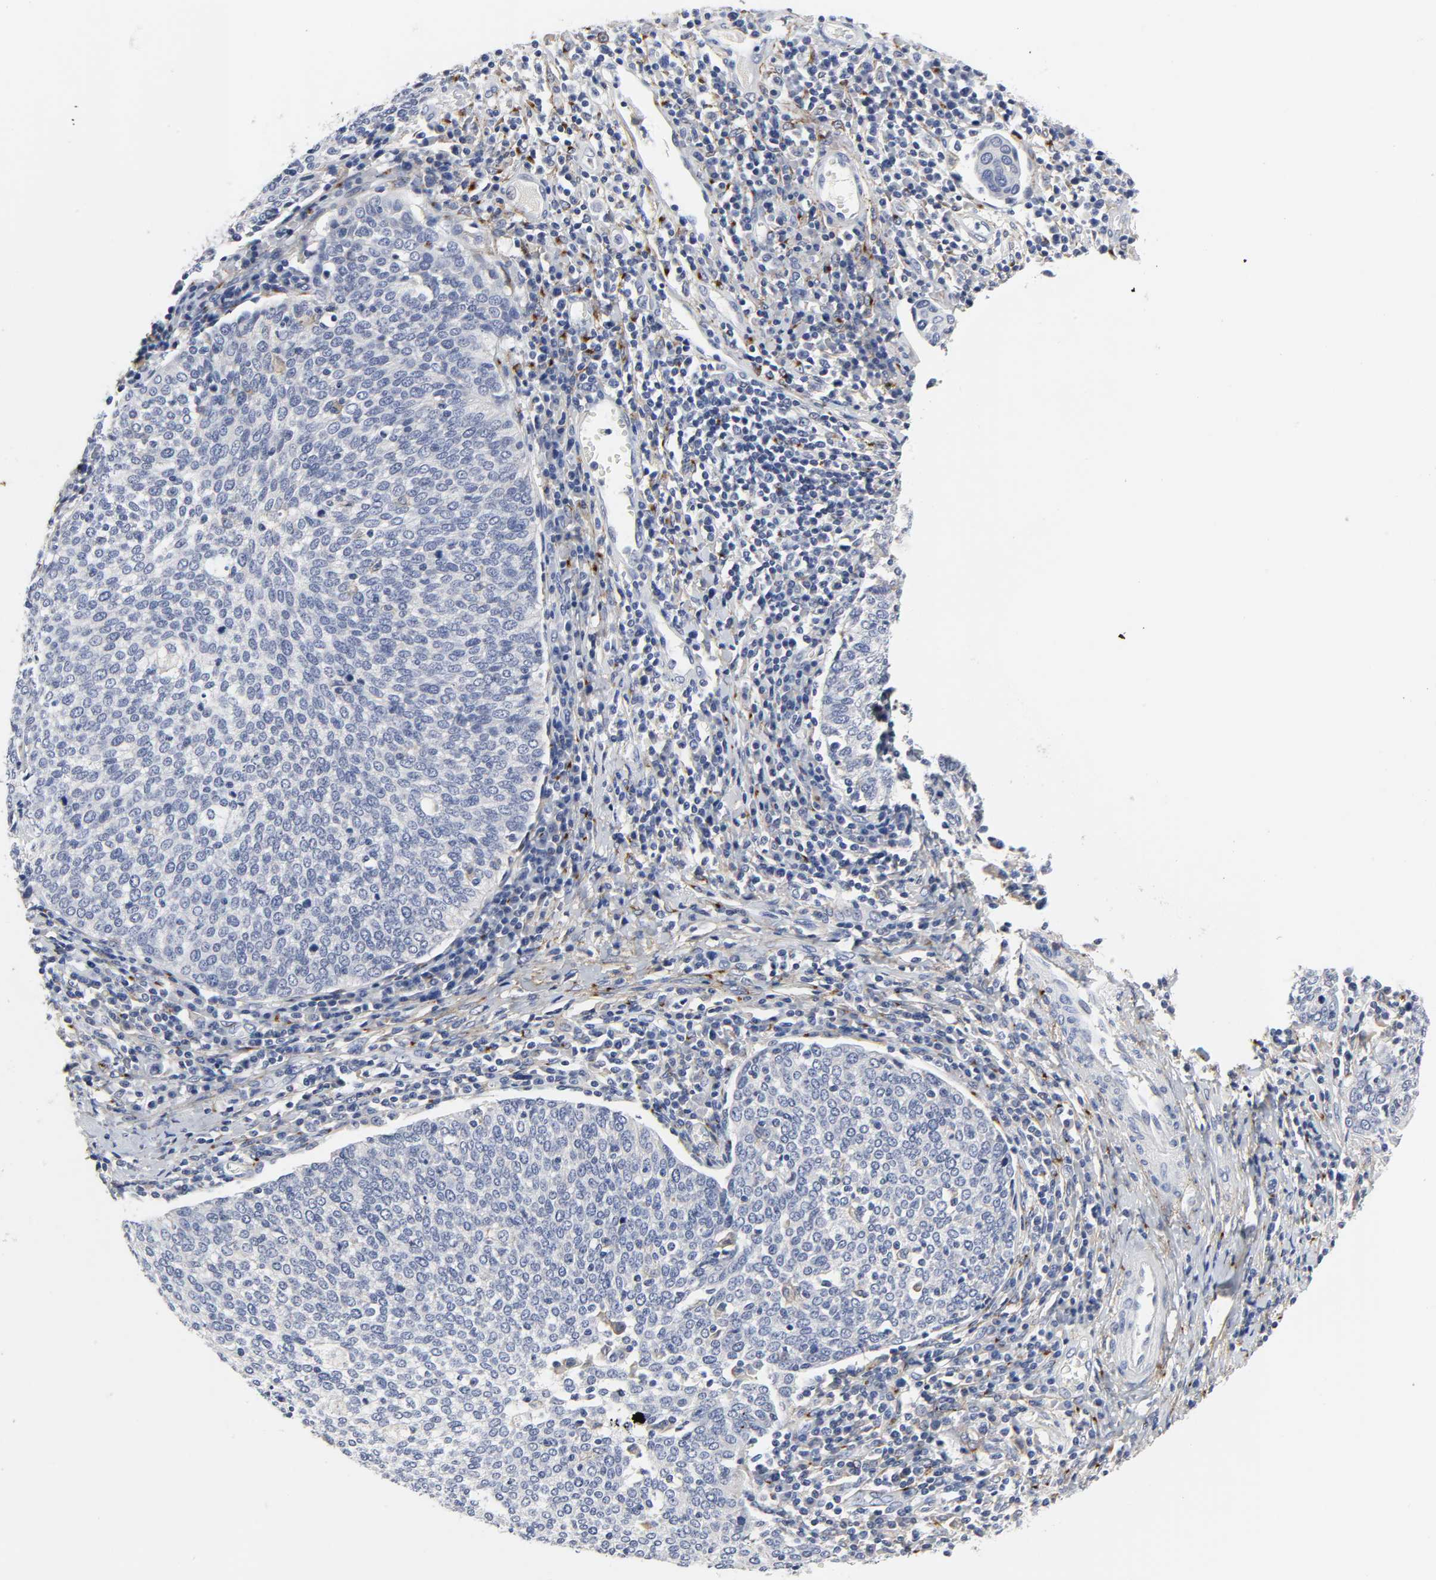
{"staining": {"intensity": "negative", "quantity": "none", "location": "none"}, "tissue": "cervical cancer", "cell_type": "Tumor cells", "image_type": "cancer", "snomed": [{"axis": "morphology", "description": "Squamous cell carcinoma, NOS"}, {"axis": "topography", "description": "Cervix"}], "caption": "This is an IHC photomicrograph of human squamous cell carcinoma (cervical). There is no staining in tumor cells.", "gene": "LRP1", "patient": {"sex": "female", "age": 40}}